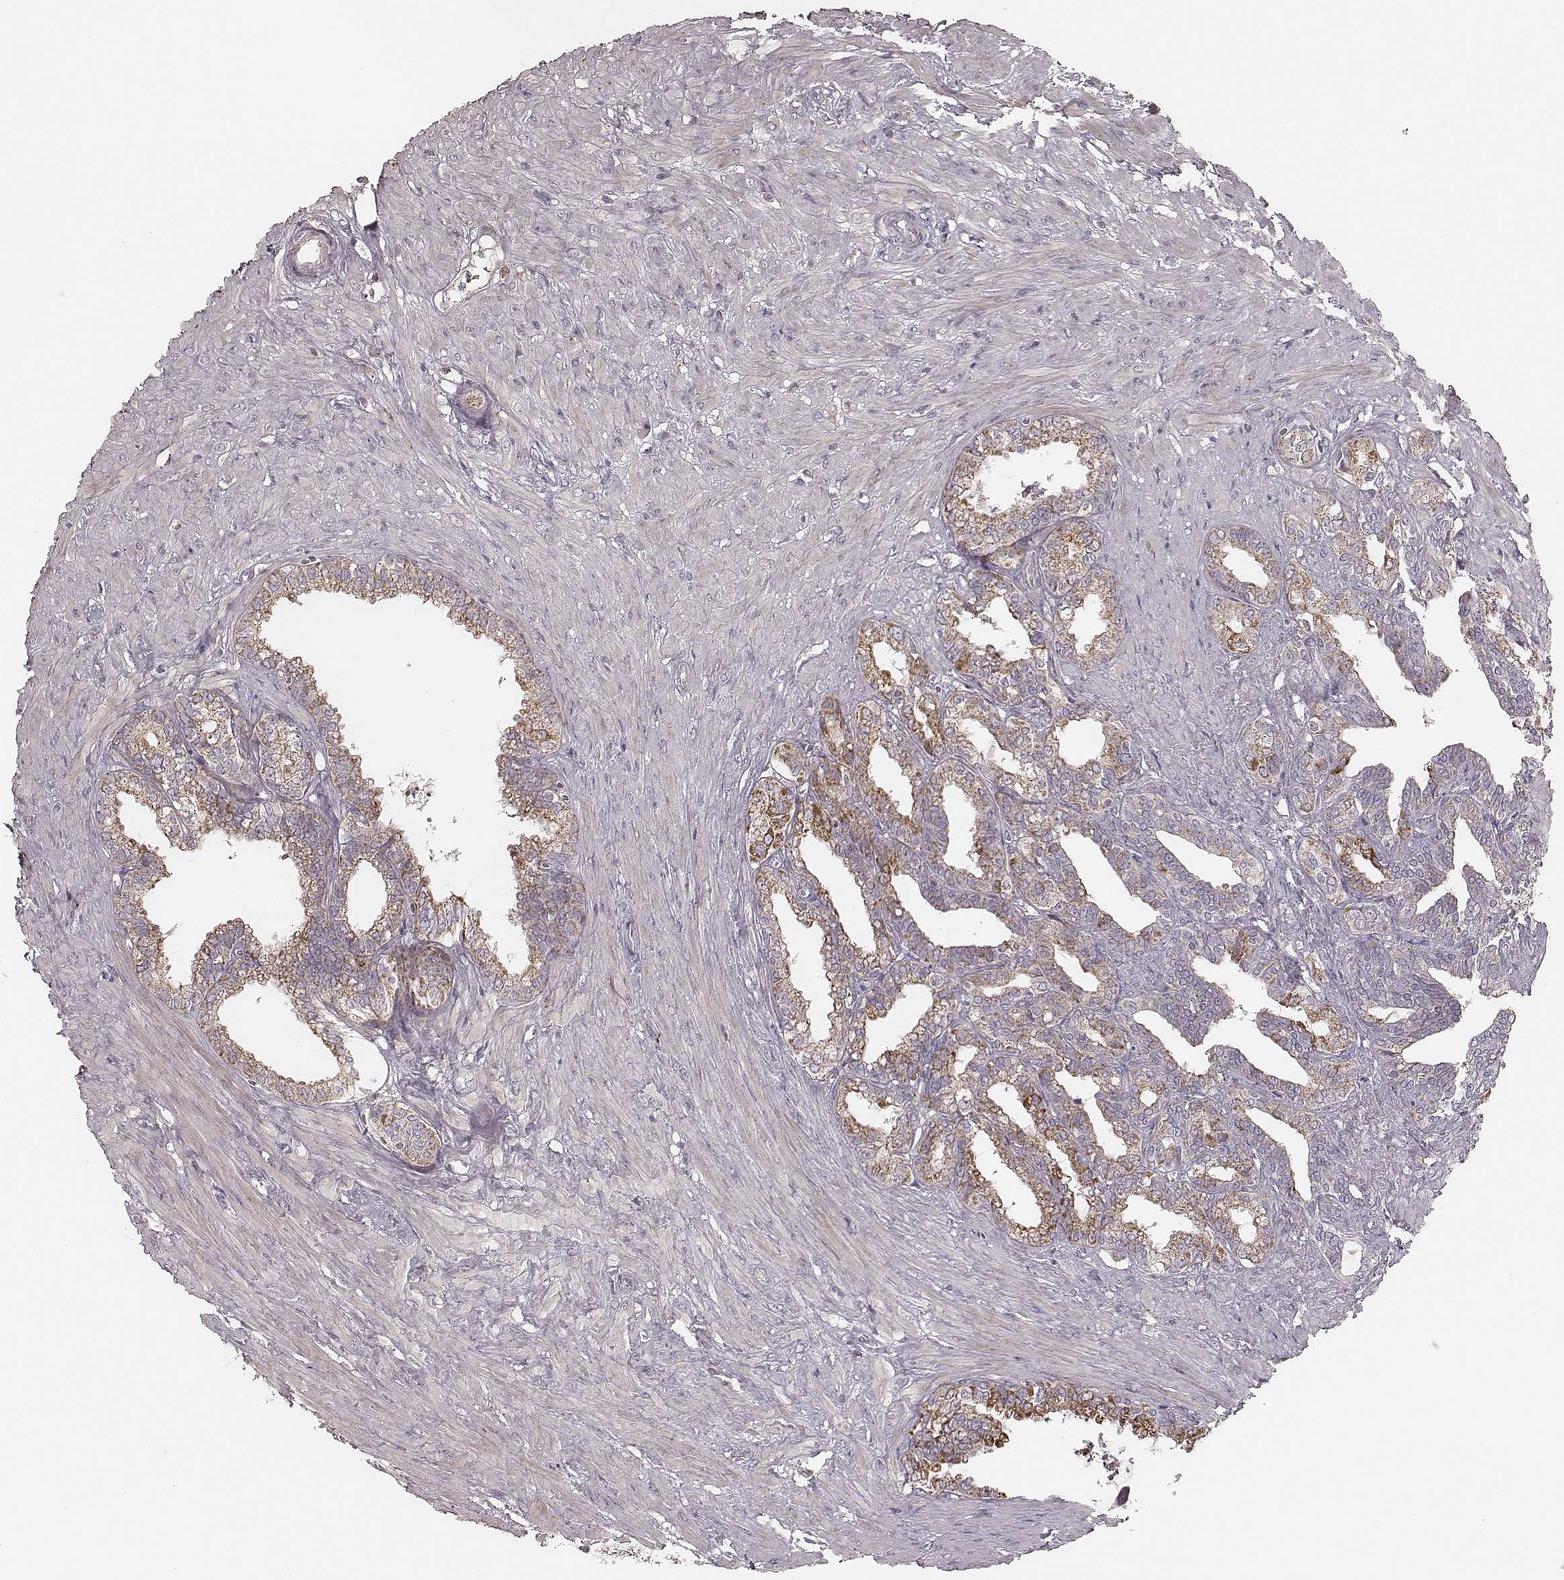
{"staining": {"intensity": "strong", "quantity": "25%-75%", "location": "cytoplasmic/membranous"}, "tissue": "seminal vesicle", "cell_type": "Glandular cells", "image_type": "normal", "snomed": [{"axis": "morphology", "description": "Normal tissue, NOS"}, {"axis": "morphology", "description": "Urothelial carcinoma, NOS"}, {"axis": "topography", "description": "Urinary bladder"}, {"axis": "topography", "description": "Seminal veicle"}], "caption": "A brown stain highlights strong cytoplasmic/membranous positivity of a protein in glandular cells of benign seminal vesicle.", "gene": "MRPS27", "patient": {"sex": "male", "age": 76}}